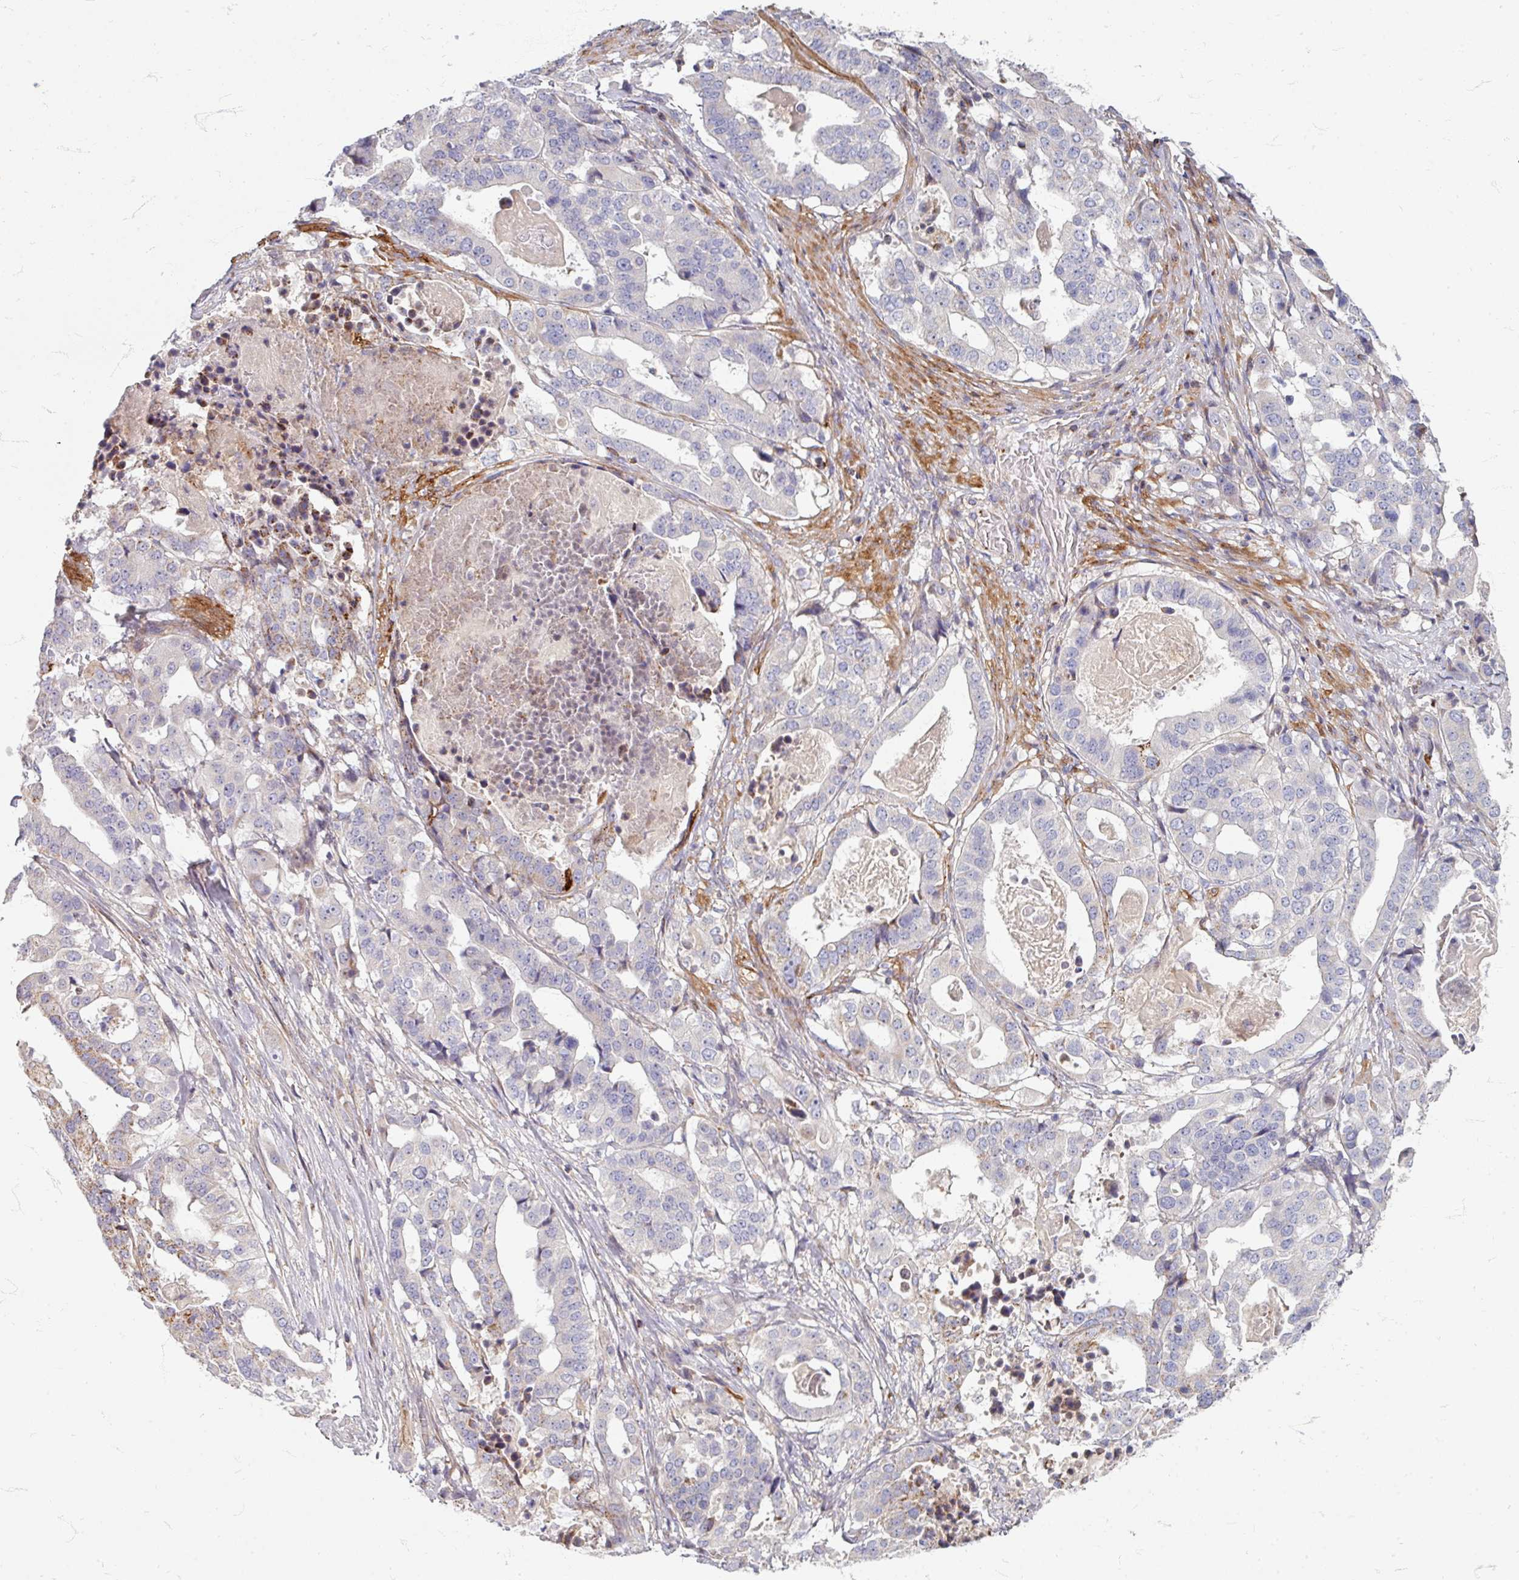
{"staining": {"intensity": "negative", "quantity": "none", "location": "none"}, "tissue": "stomach cancer", "cell_type": "Tumor cells", "image_type": "cancer", "snomed": [{"axis": "morphology", "description": "Adenocarcinoma, NOS"}, {"axis": "topography", "description": "Stomach"}], "caption": "DAB immunohistochemical staining of human stomach adenocarcinoma displays no significant positivity in tumor cells.", "gene": "GABARAPL1", "patient": {"sex": "male", "age": 48}}